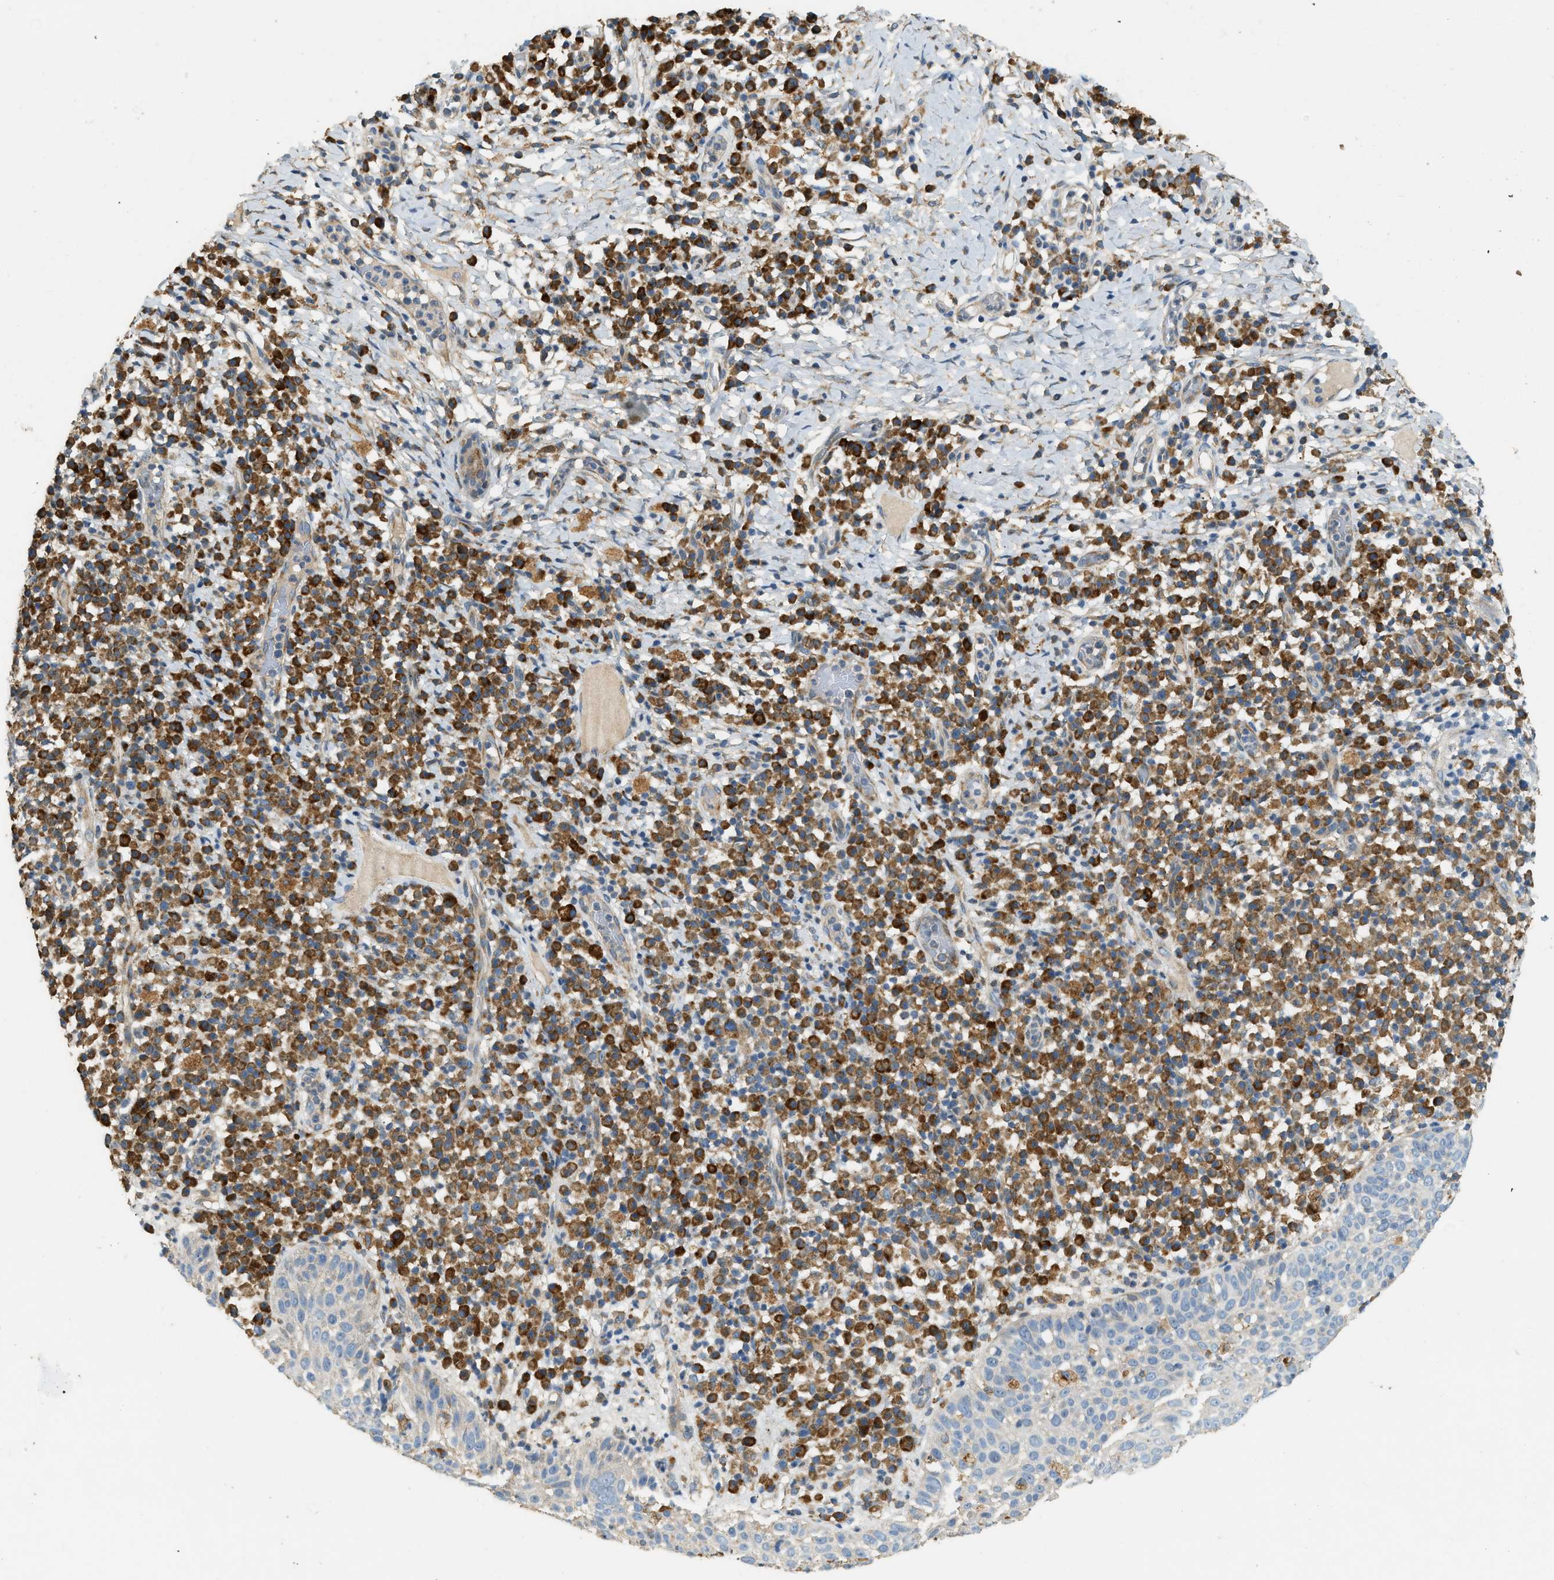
{"staining": {"intensity": "negative", "quantity": "none", "location": "none"}, "tissue": "skin cancer", "cell_type": "Tumor cells", "image_type": "cancer", "snomed": [{"axis": "morphology", "description": "Squamous cell carcinoma in situ, NOS"}, {"axis": "morphology", "description": "Squamous cell carcinoma, NOS"}, {"axis": "topography", "description": "Skin"}], "caption": "IHC image of skin squamous cell carcinoma in situ stained for a protein (brown), which exhibits no positivity in tumor cells. (Immunohistochemistry, brightfield microscopy, high magnification).", "gene": "CTSB", "patient": {"sex": "male", "age": 93}}